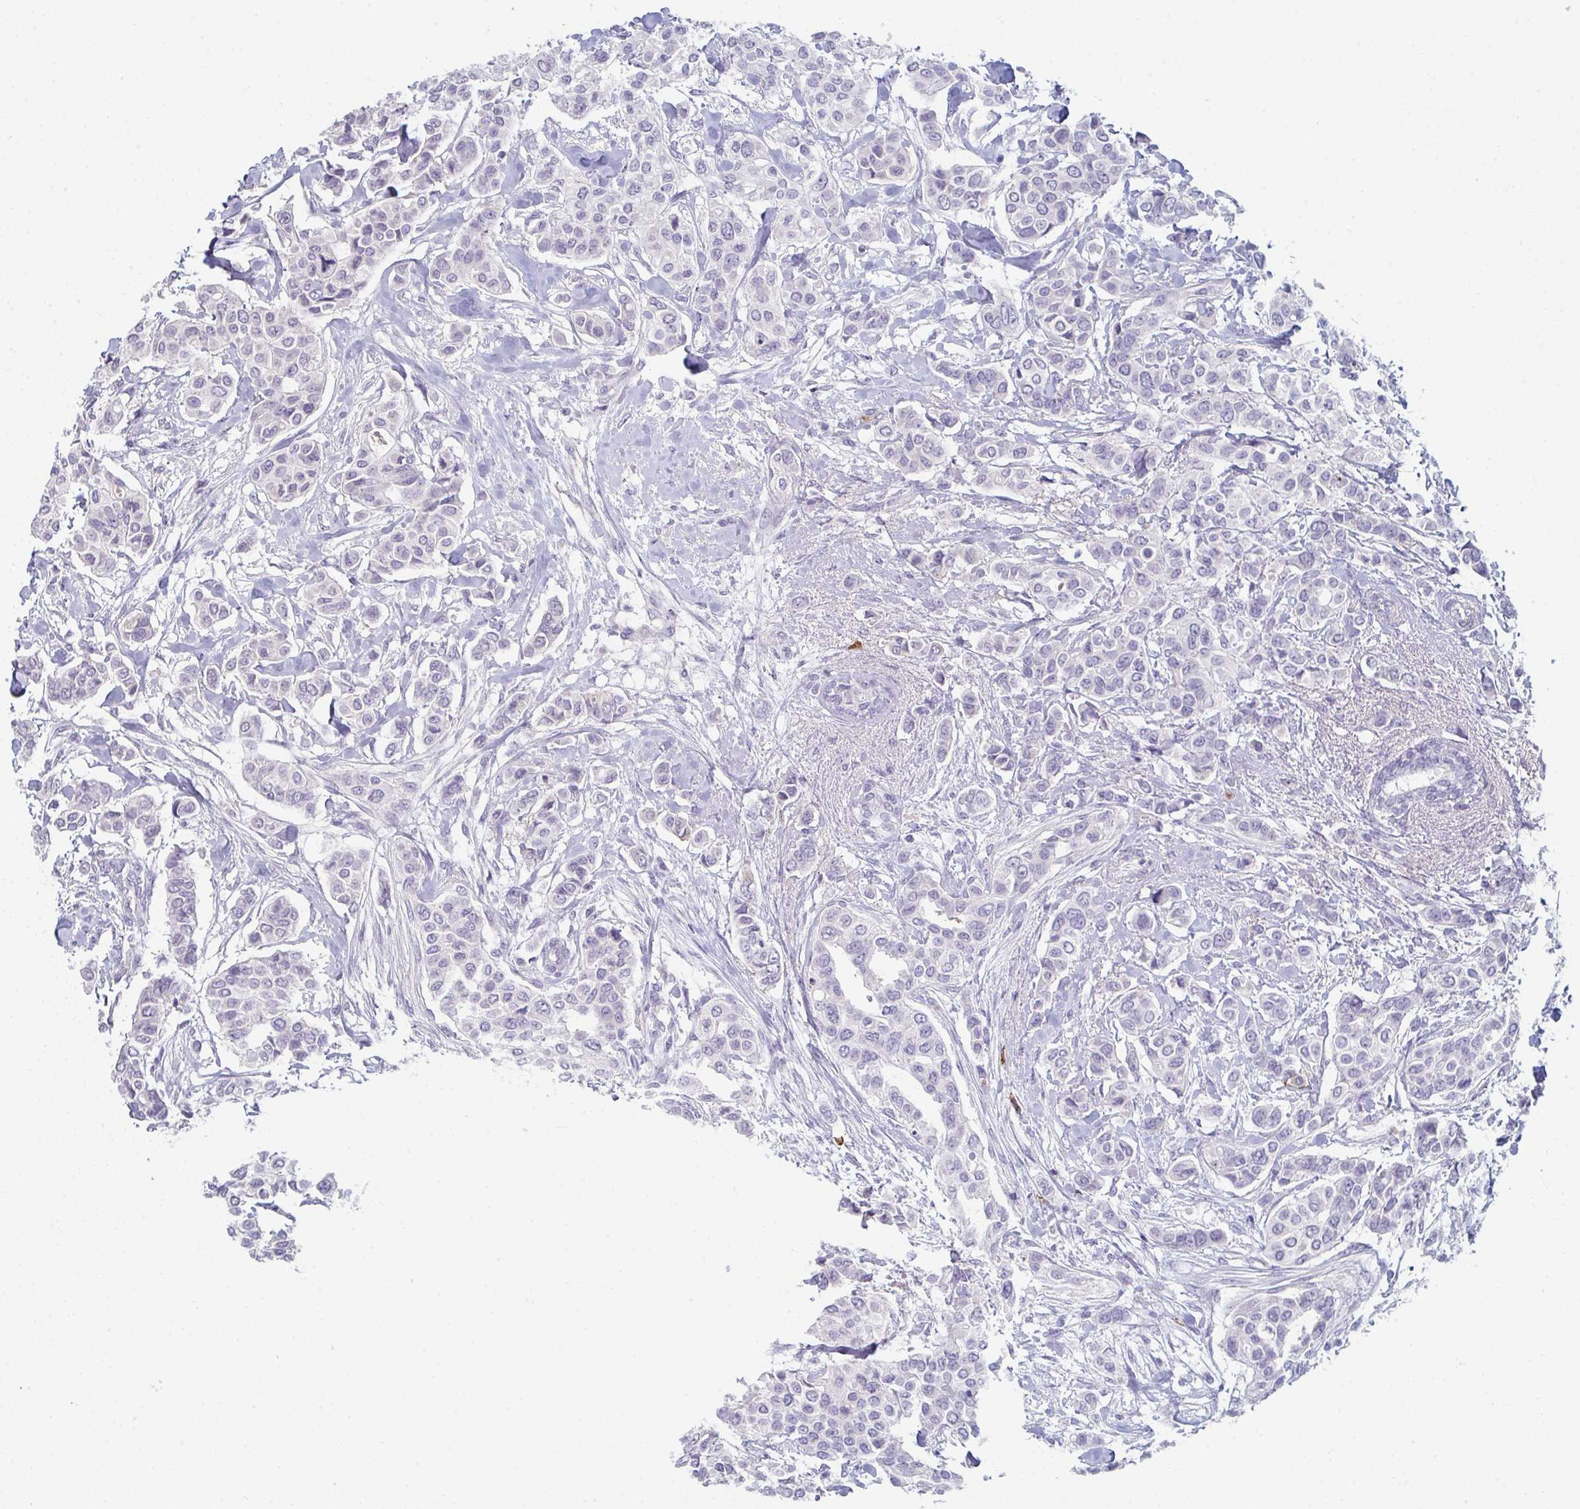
{"staining": {"intensity": "negative", "quantity": "none", "location": "none"}, "tissue": "breast cancer", "cell_type": "Tumor cells", "image_type": "cancer", "snomed": [{"axis": "morphology", "description": "Lobular carcinoma"}, {"axis": "topography", "description": "Breast"}], "caption": "DAB immunohistochemical staining of breast lobular carcinoma exhibits no significant positivity in tumor cells.", "gene": "ADAM21", "patient": {"sex": "female", "age": 51}}